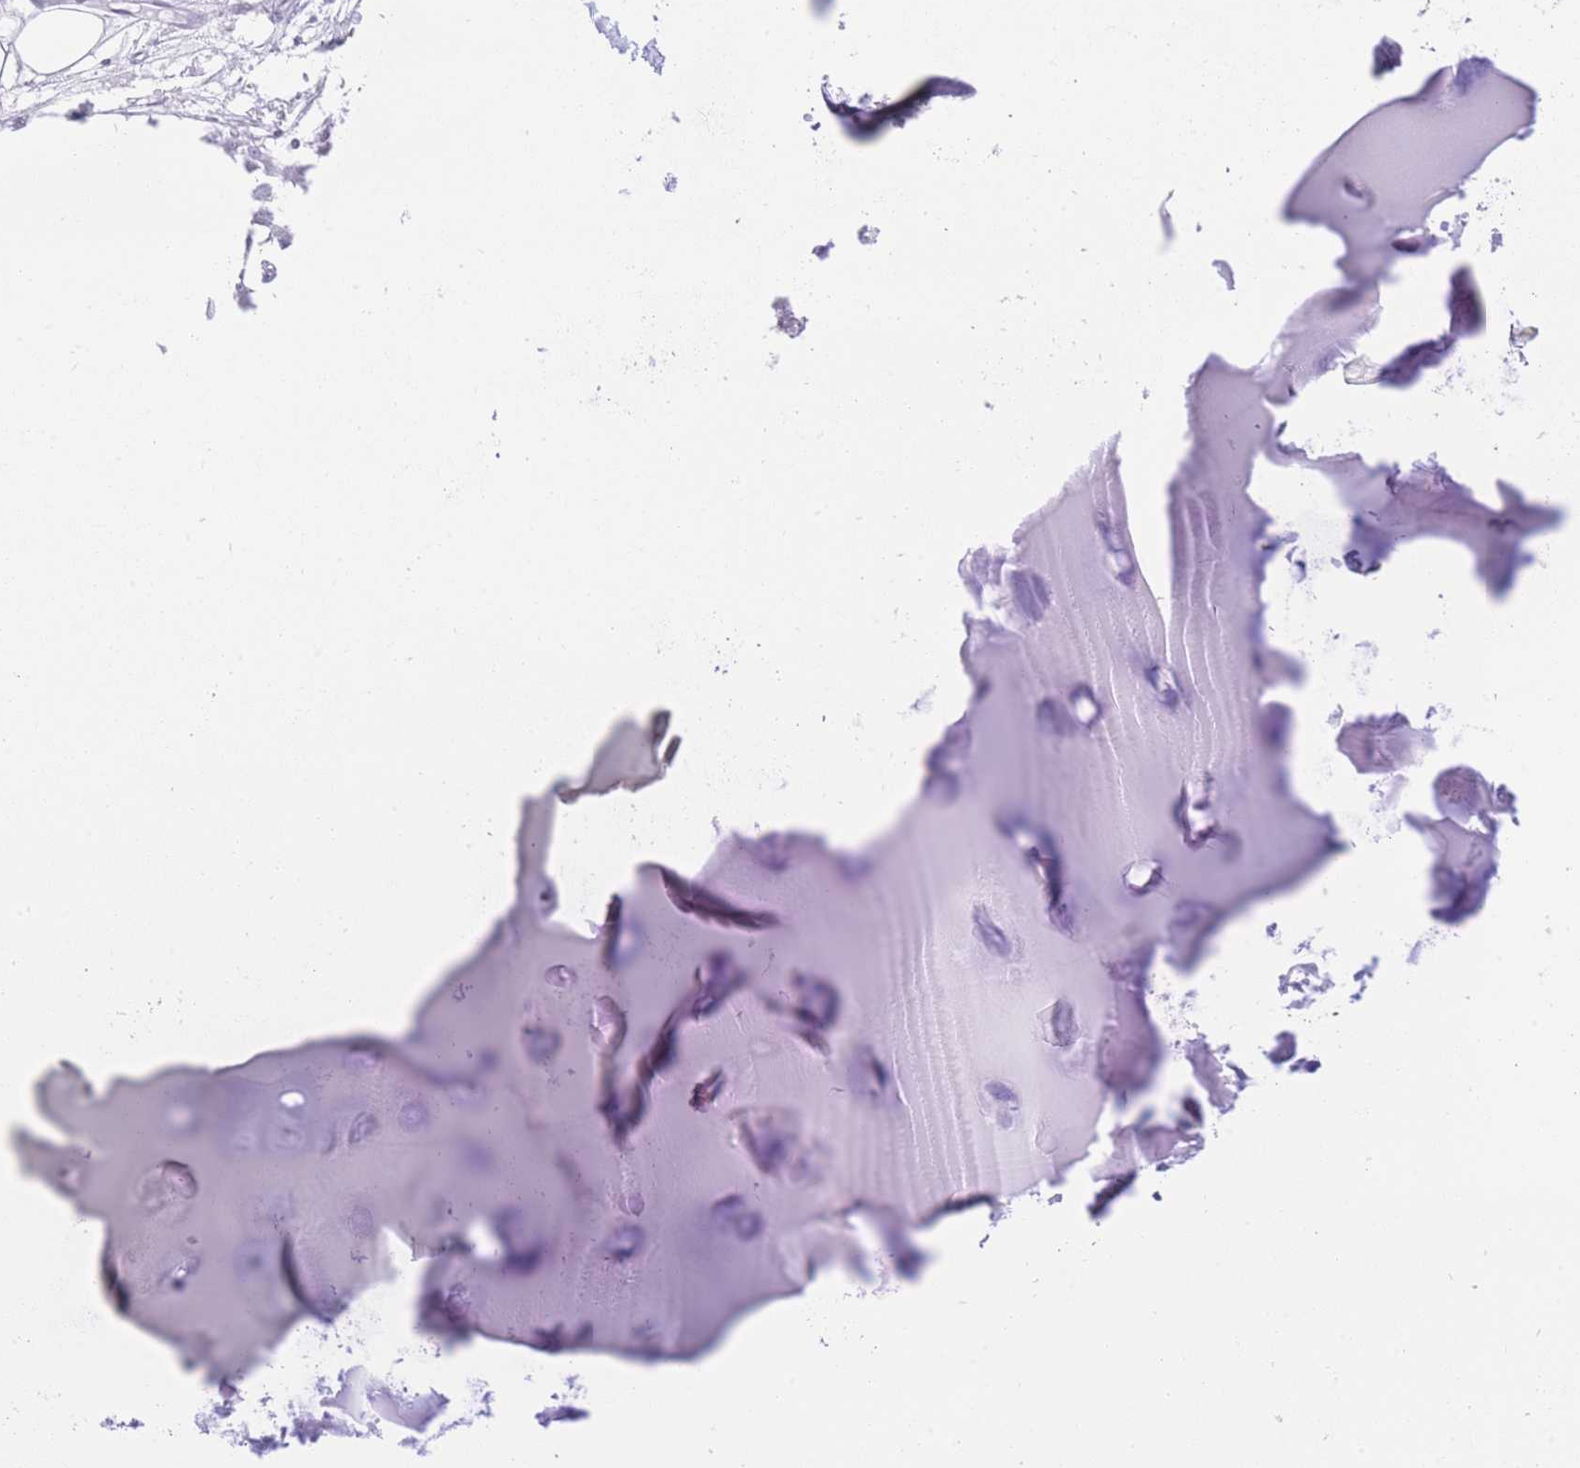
{"staining": {"intensity": "negative", "quantity": "none", "location": "none"}, "tissue": "adipose tissue", "cell_type": "Adipocytes", "image_type": "normal", "snomed": [{"axis": "morphology", "description": "Normal tissue, NOS"}, {"axis": "topography", "description": "Cartilage tissue"}], "caption": "There is no significant staining in adipocytes of adipose tissue. (DAB IHC visualized using brightfield microscopy, high magnification).", "gene": "ELOA2", "patient": {"sex": "male", "age": 57}}